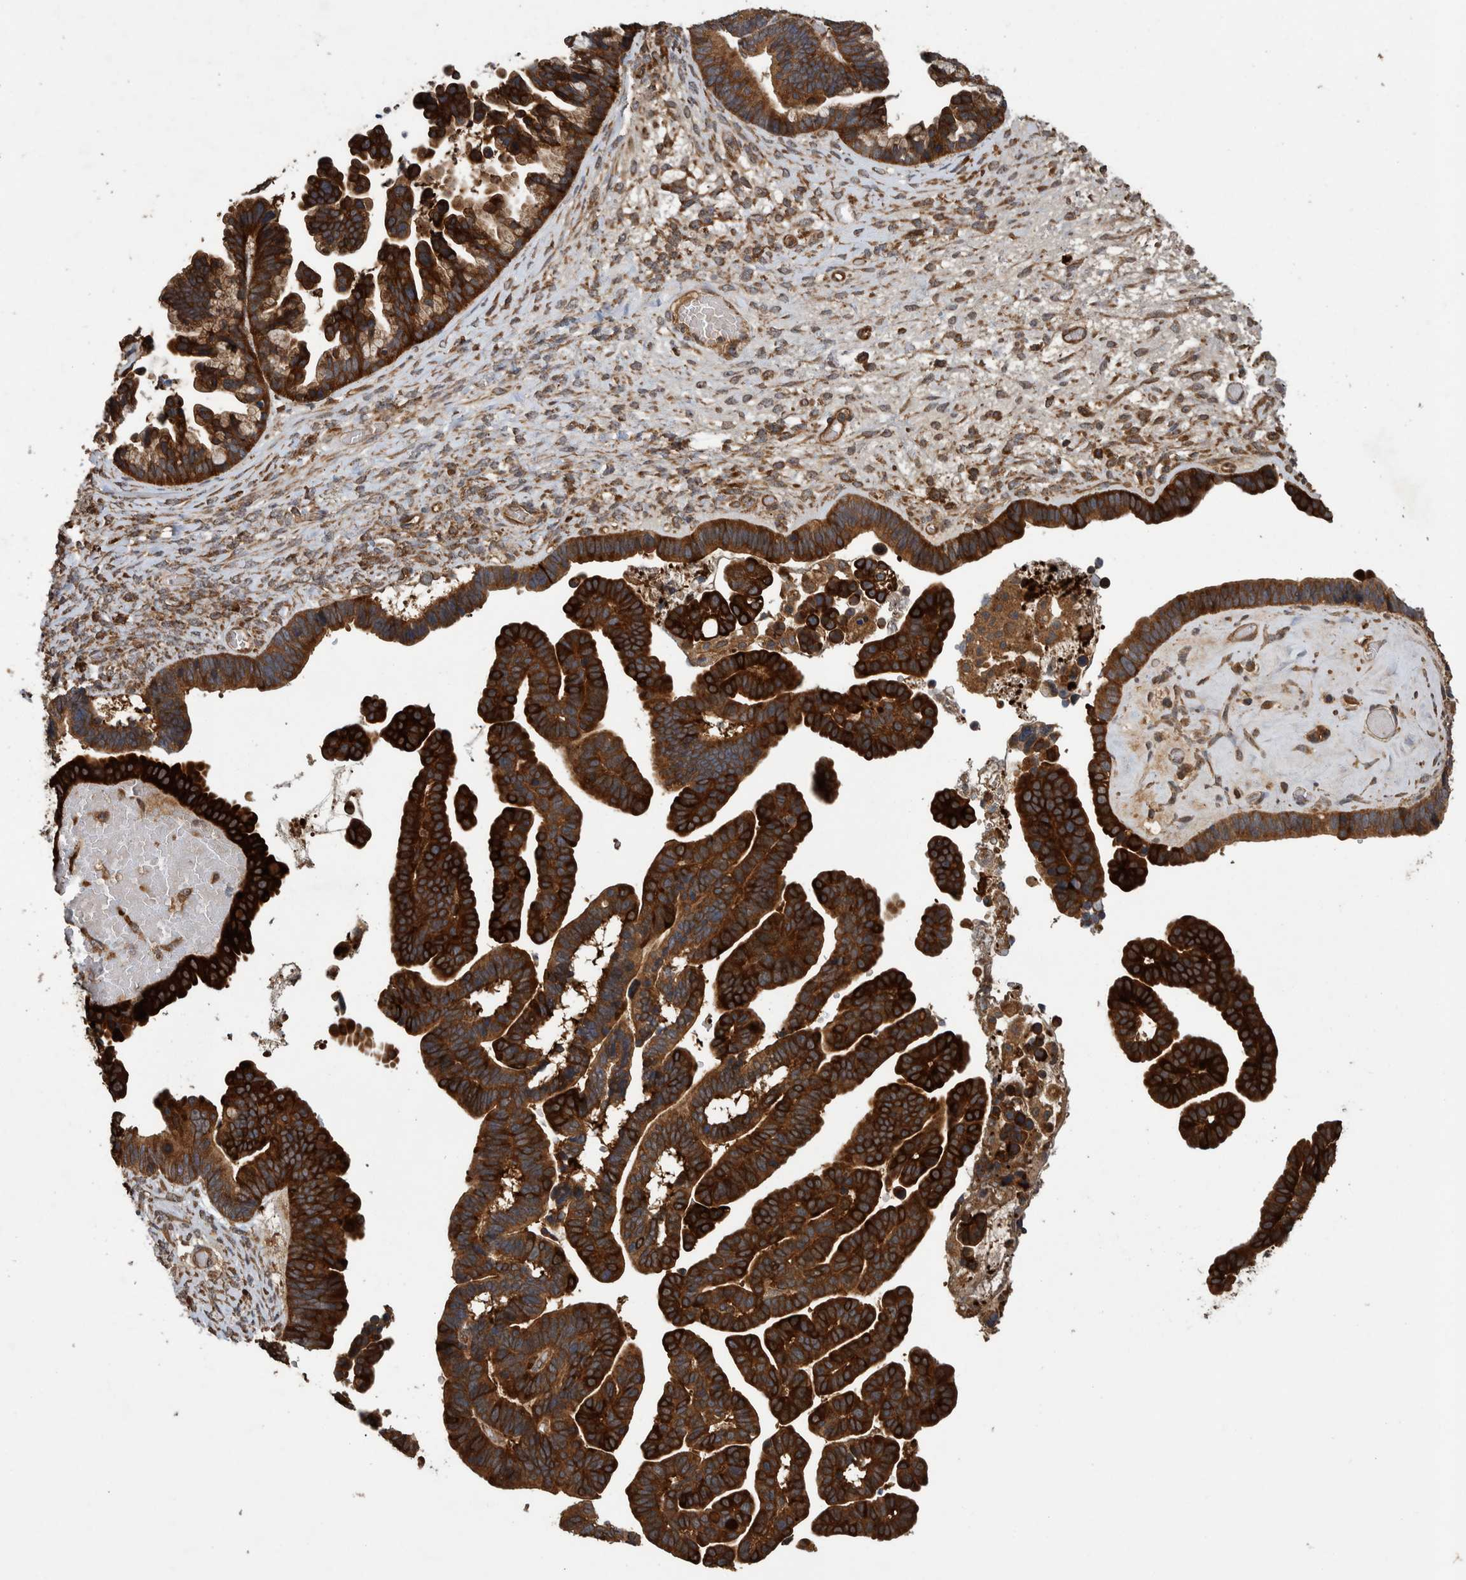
{"staining": {"intensity": "strong", "quantity": ">75%", "location": "cytoplasmic/membranous"}, "tissue": "ovarian cancer", "cell_type": "Tumor cells", "image_type": "cancer", "snomed": [{"axis": "morphology", "description": "Cystadenocarcinoma, serous, NOS"}, {"axis": "topography", "description": "Ovary"}], "caption": "A brown stain shows strong cytoplasmic/membranous positivity of a protein in serous cystadenocarcinoma (ovarian) tumor cells. (Stains: DAB (3,3'-diaminobenzidine) in brown, nuclei in blue, Microscopy: brightfield microscopy at high magnification).", "gene": "TRIM16", "patient": {"sex": "female", "age": 56}}